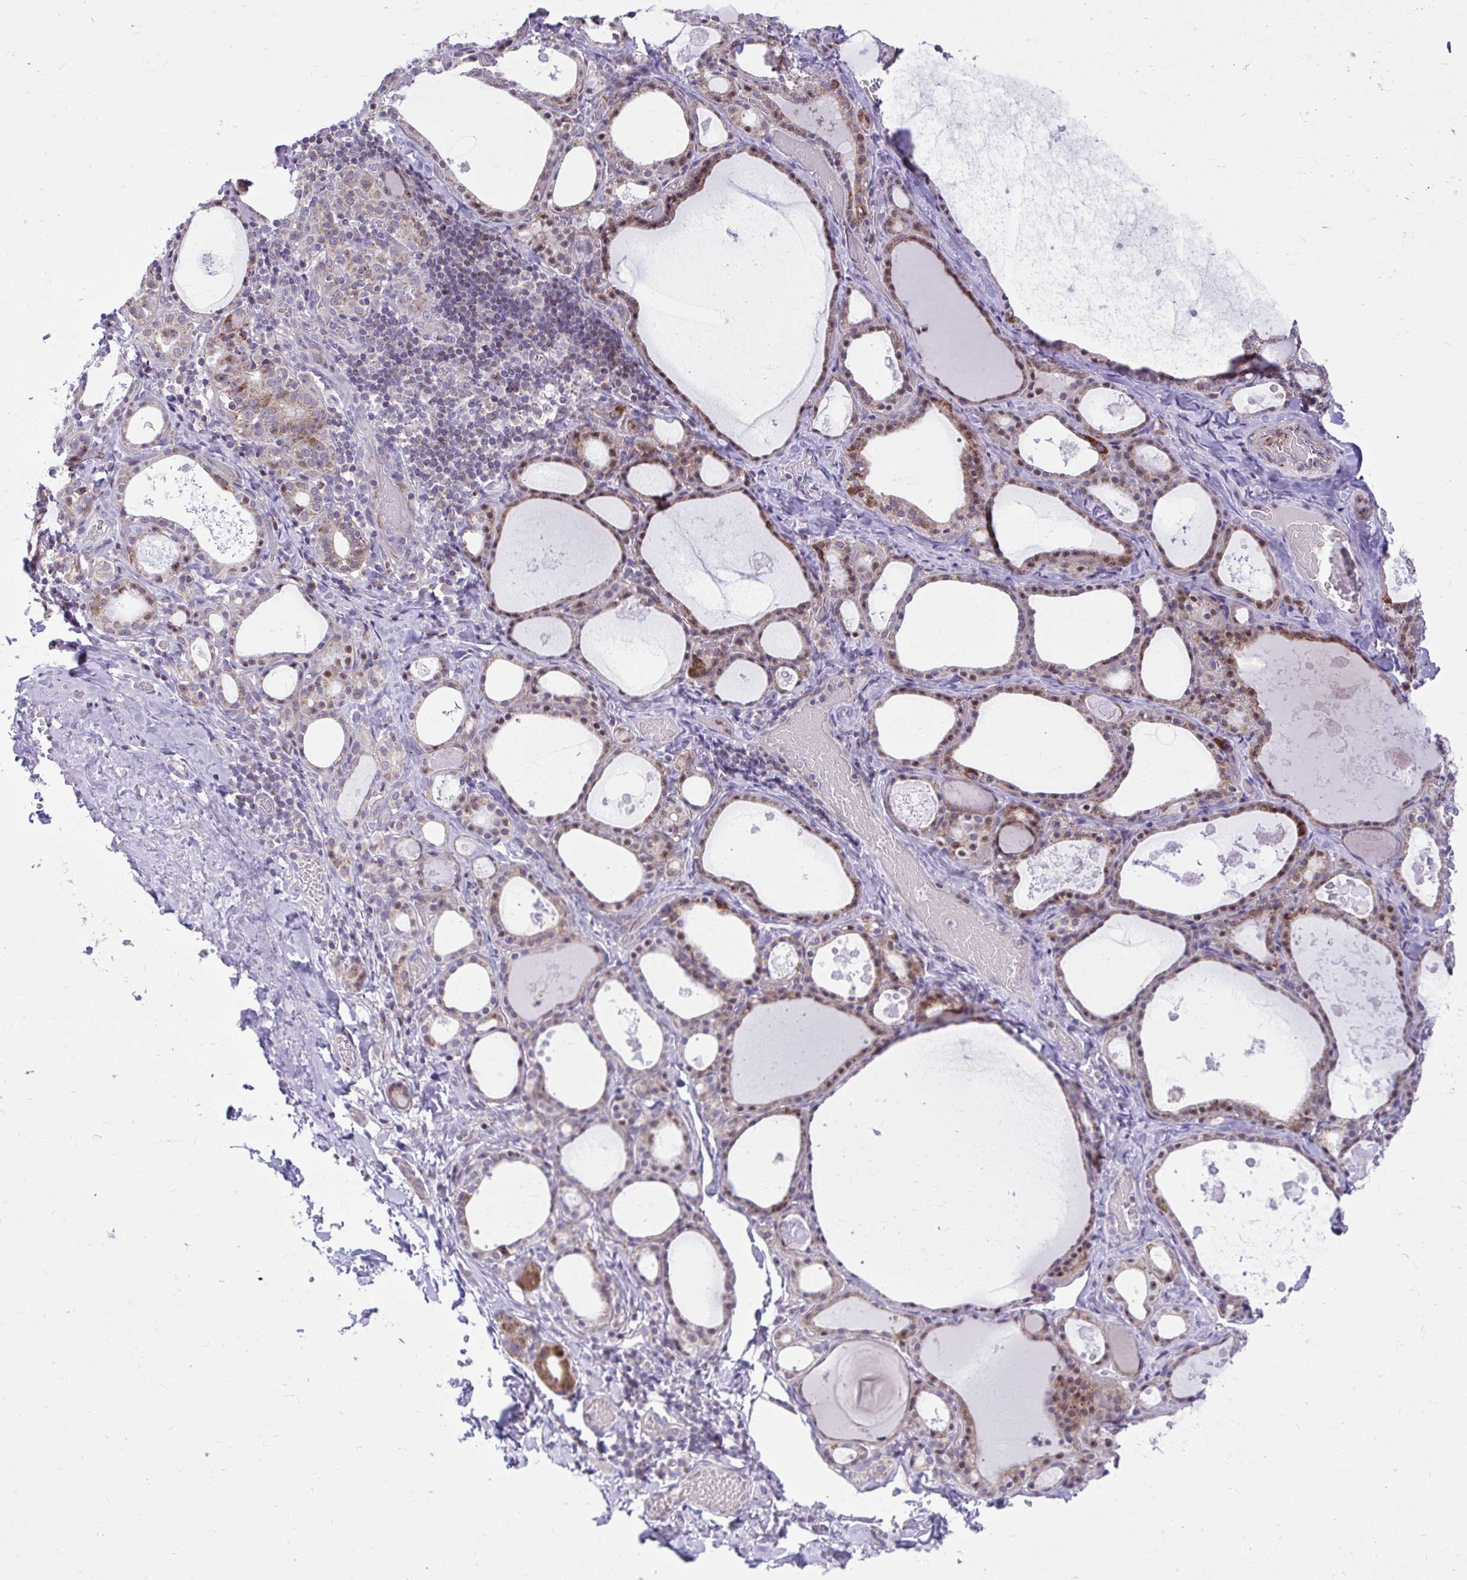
{"staining": {"intensity": "moderate", "quantity": ">75%", "location": "cytoplasmic/membranous"}, "tissue": "thyroid gland", "cell_type": "Glandular cells", "image_type": "normal", "snomed": [{"axis": "morphology", "description": "Normal tissue, NOS"}, {"axis": "topography", "description": "Thyroid gland"}], "caption": "Immunohistochemistry (IHC) micrograph of benign human thyroid gland stained for a protein (brown), which reveals medium levels of moderate cytoplasmic/membranous expression in approximately >75% of glandular cells.", "gene": "GPRIN3", "patient": {"sex": "male", "age": 56}}